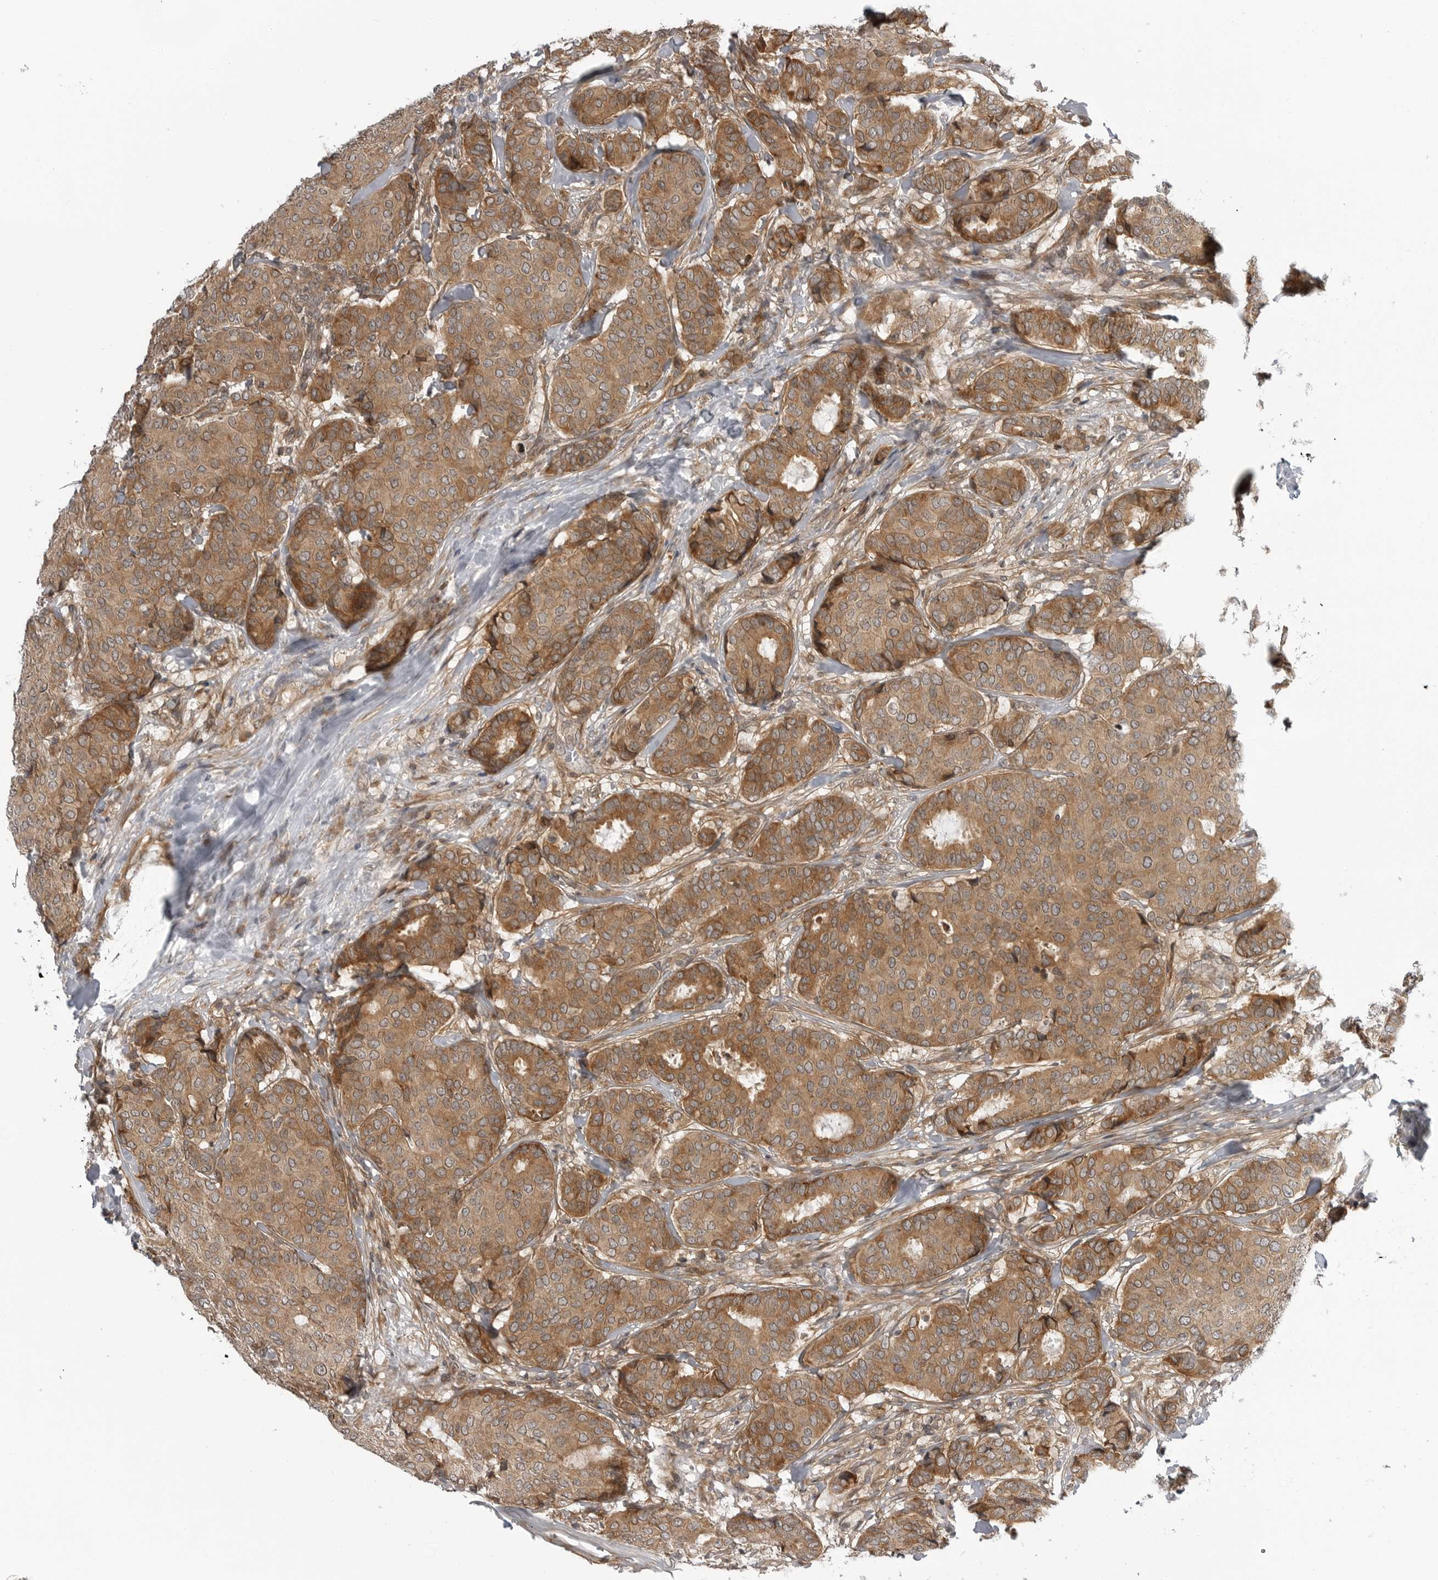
{"staining": {"intensity": "moderate", "quantity": ">75%", "location": "cytoplasmic/membranous"}, "tissue": "breast cancer", "cell_type": "Tumor cells", "image_type": "cancer", "snomed": [{"axis": "morphology", "description": "Duct carcinoma"}, {"axis": "topography", "description": "Breast"}], "caption": "Breast intraductal carcinoma was stained to show a protein in brown. There is medium levels of moderate cytoplasmic/membranous positivity in approximately >75% of tumor cells.", "gene": "LRRC45", "patient": {"sex": "female", "age": 75}}